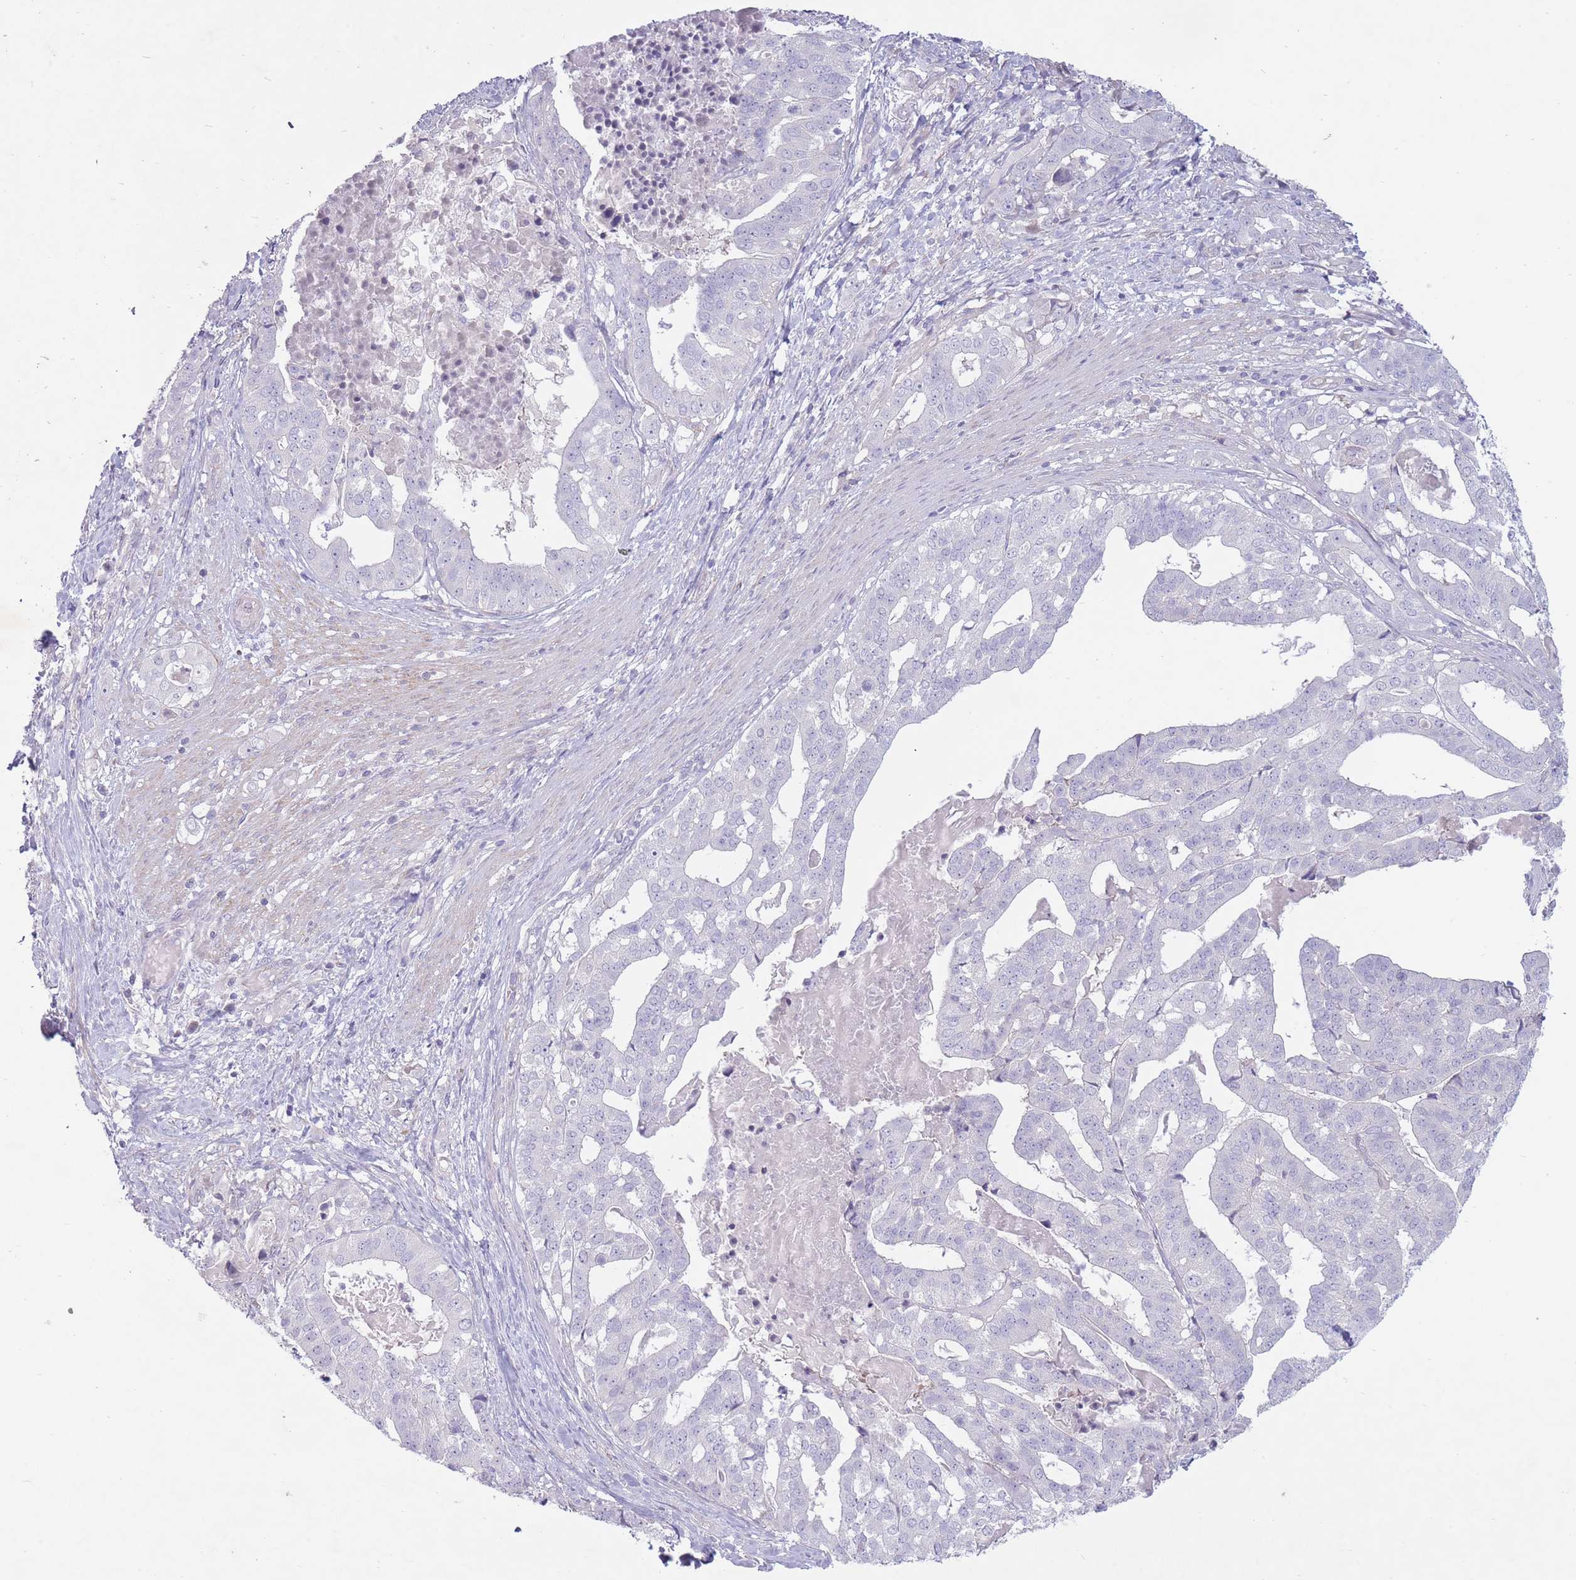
{"staining": {"intensity": "negative", "quantity": "none", "location": "none"}, "tissue": "stomach cancer", "cell_type": "Tumor cells", "image_type": "cancer", "snomed": [{"axis": "morphology", "description": "Adenocarcinoma, NOS"}, {"axis": "topography", "description": "Stomach"}], "caption": "The histopathology image exhibits no significant expression in tumor cells of adenocarcinoma (stomach). (IHC, brightfield microscopy, high magnification).", "gene": "PNPLA5", "patient": {"sex": "male", "age": 48}}